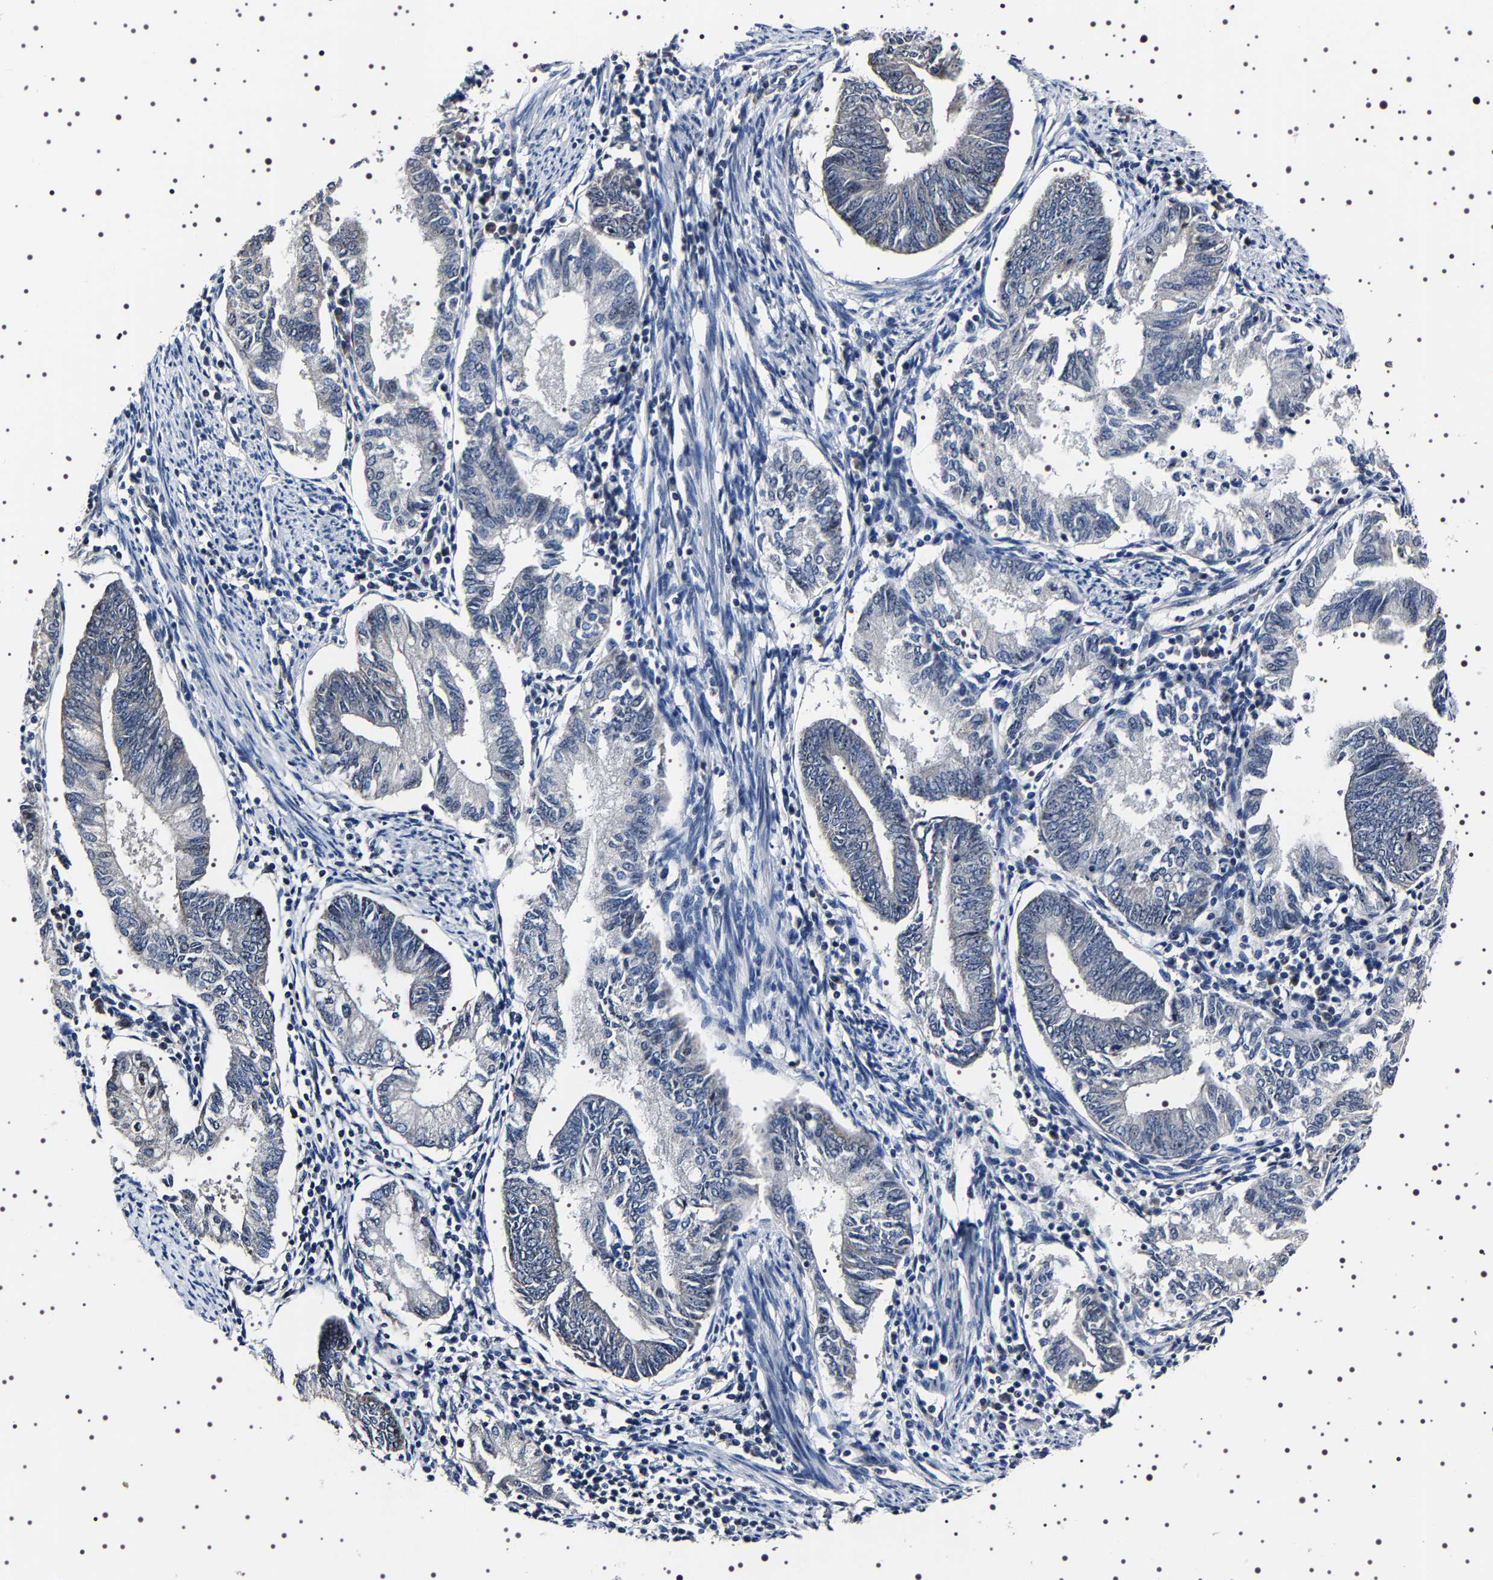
{"staining": {"intensity": "weak", "quantity": "<25%", "location": "nuclear"}, "tissue": "endometrial cancer", "cell_type": "Tumor cells", "image_type": "cancer", "snomed": [{"axis": "morphology", "description": "Adenocarcinoma, NOS"}, {"axis": "topography", "description": "Endometrium"}], "caption": "DAB immunohistochemical staining of human endometrial cancer exhibits no significant positivity in tumor cells. (DAB (3,3'-diaminobenzidine) immunohistochemistry visualized using brightfield microscopy, high magnification).", "gene": "GNL3", "patient": {"sex": "female", "age": 86}}